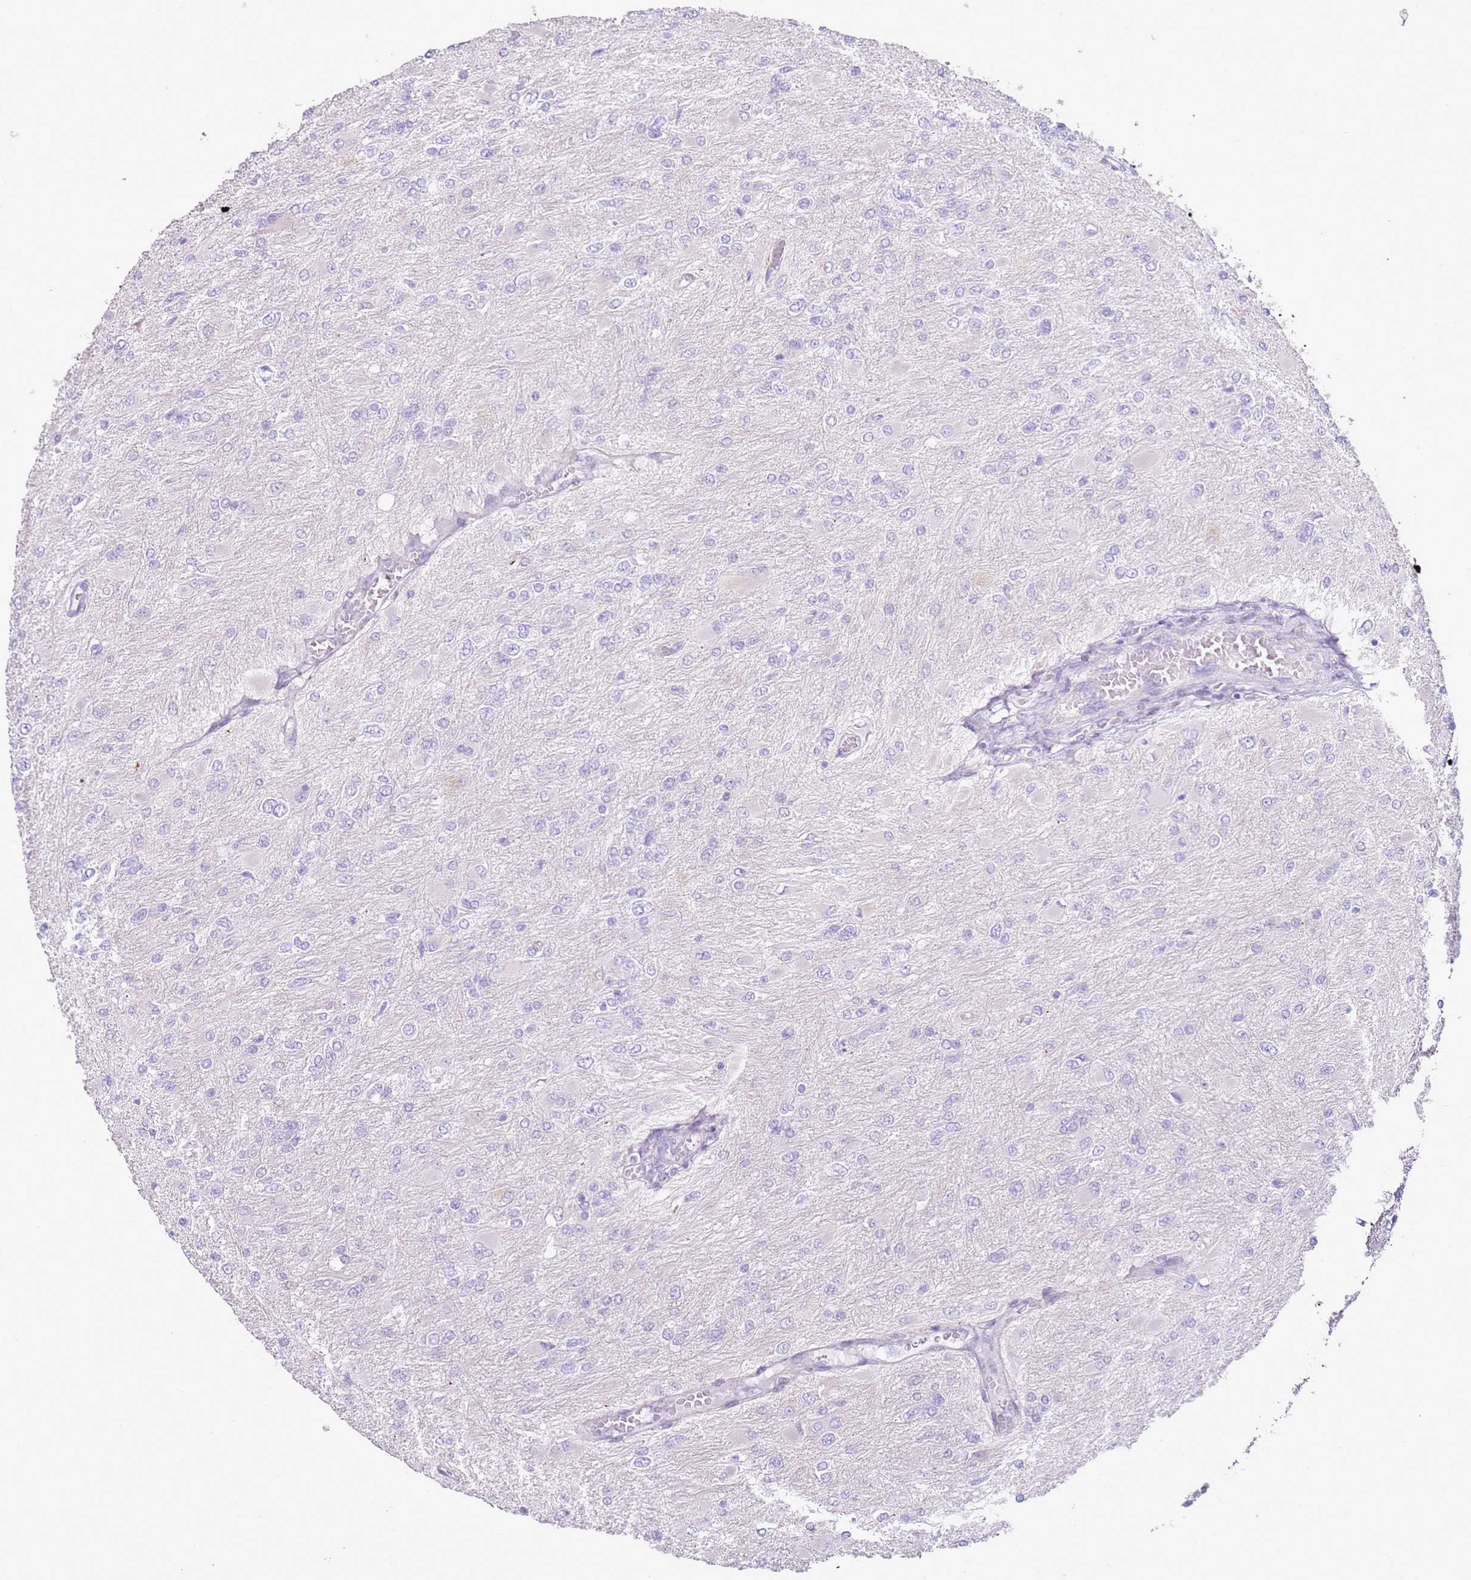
{"staining": {"intensity": "negative", "quantity": "none", "location": "none"}, "tissue": "glioma", "cell_type": "Tumor cells", "image_type": "cancer", "snomed": [{"axis": "morphology", "description": "Glioma, malignant, High grade"}, {"axis": "topography", "description": "Cerebral cortex"}], "caption": "This image is of malignant high-grade glioma stained with immunohistochemistry to label a protein in brown with the nuclei are counter-stained blue. There is no positivity in tumor cells.", "gene": "OAF", "patient": {"sex": "female", "age": 36}}